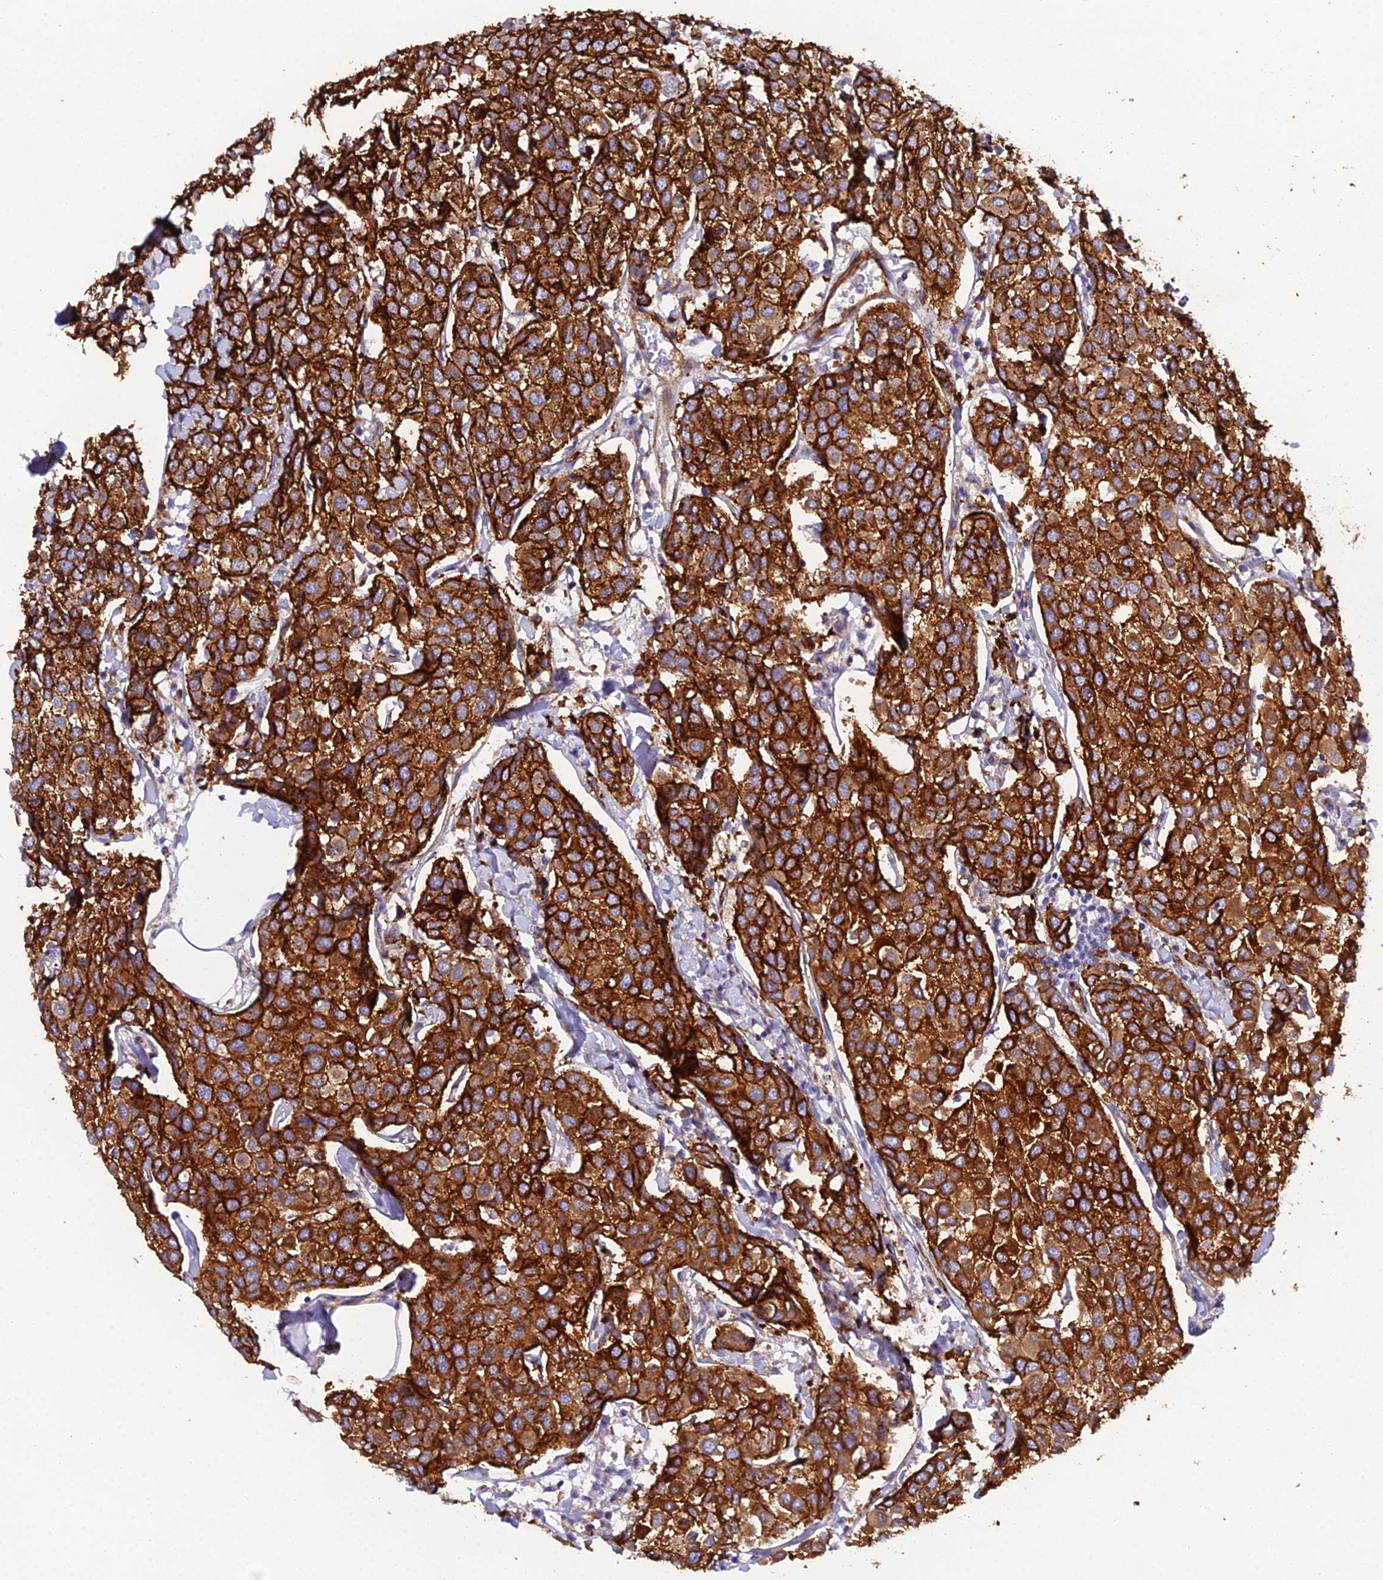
{"staining": {"intensity": "strong", "quantity": ">75%", "location": "cytoplasmic/membranous"}, "tissue": "breast cancer", "cell_type": "Tumor cells", "image_type": "cancer", "snomed": [{"axis": "morphology", "description": "Duct carcinoma"}, {"axis": "topography", "description": "Breast"}], "caption": "Immunohistochemistry (DAB) staining of human breast intraductal carcinoma reveals strong cytoplasmic/membranous protein expression in approximately >75% of tumor cells.", "gene": "CFAP47", "patient": {"sex": "female", "age": 55}}